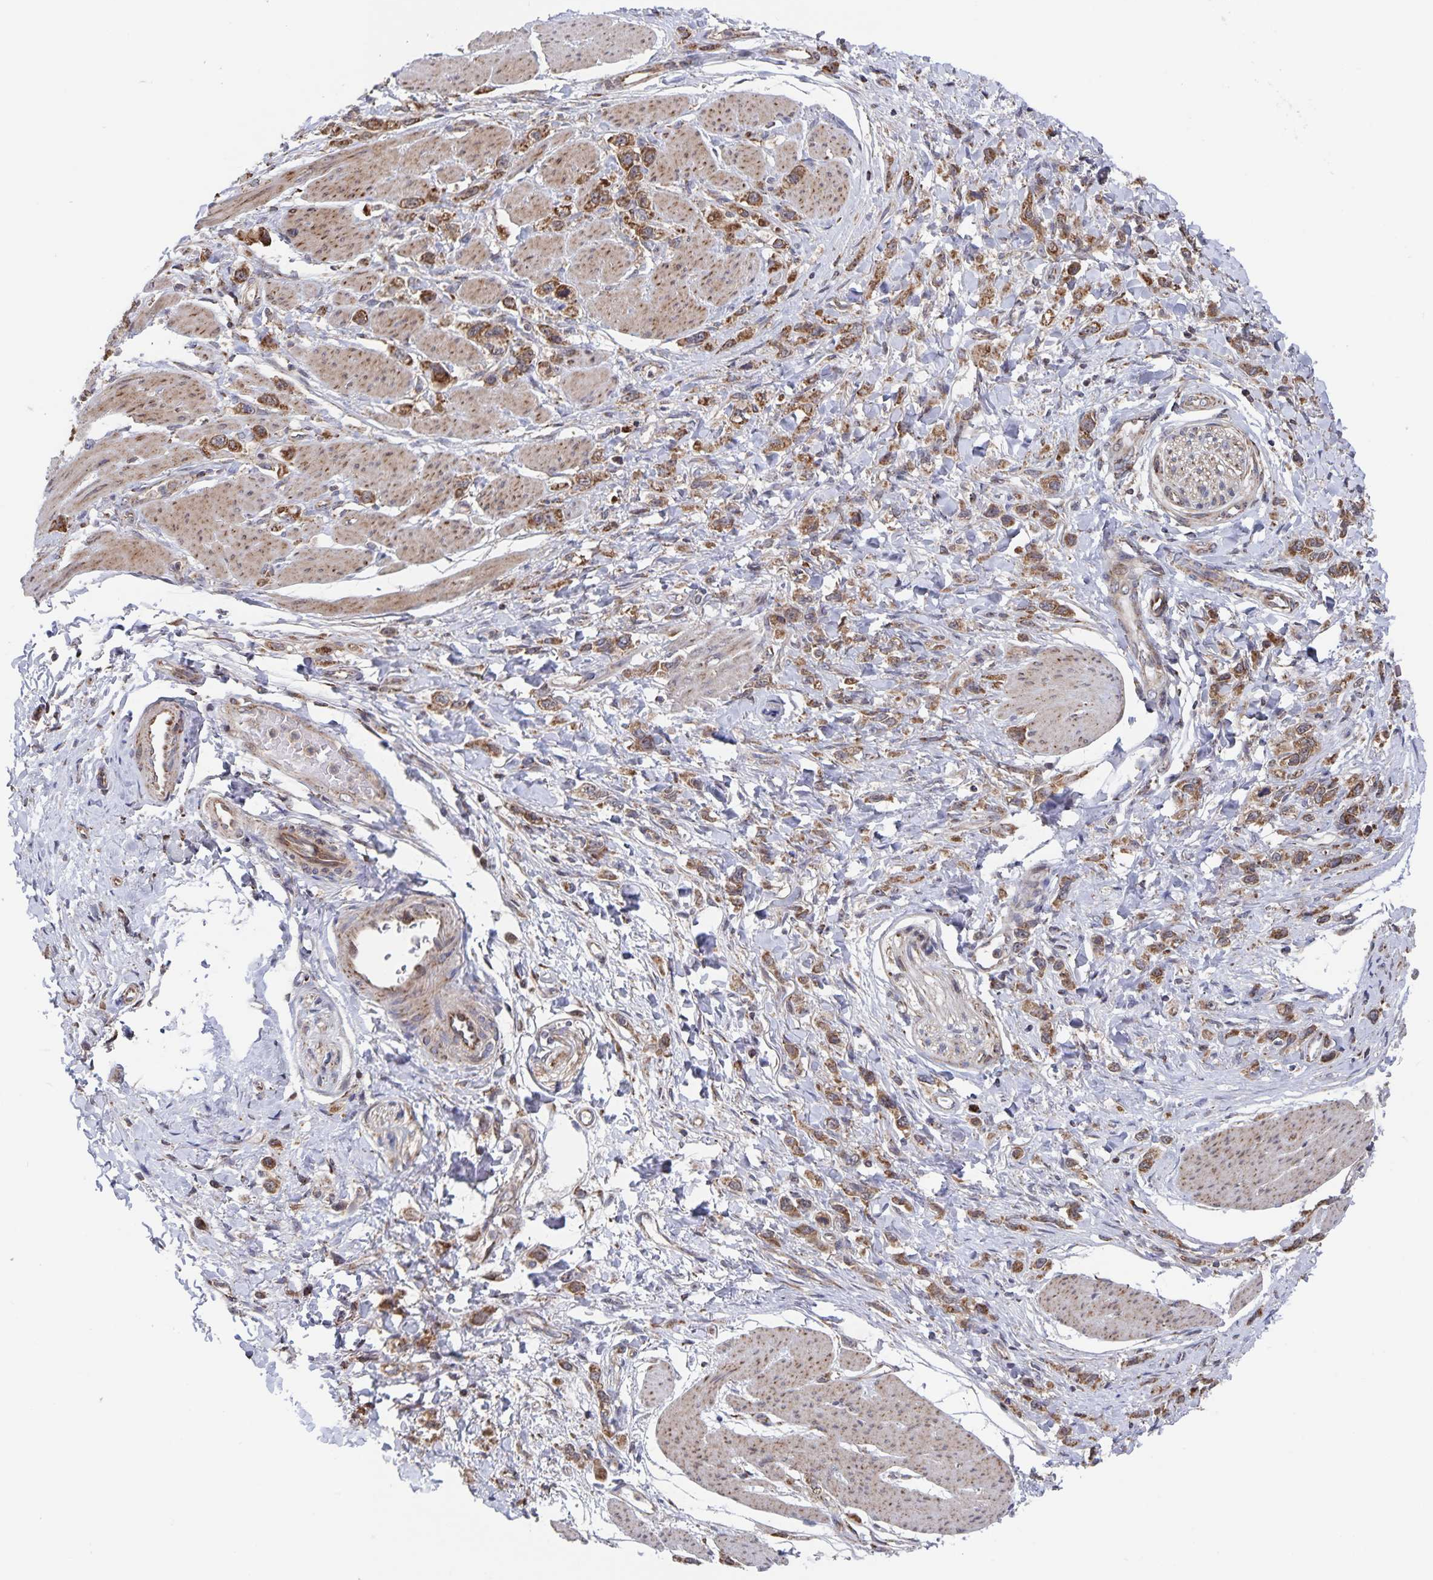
{"staining": {"intensity": "moderate", "quantity": ">75%", "location": "cytoplasmic/membranous"}, "tissue": "stomach cancer", "cell_type": "Tumor cells", "image_type": "cancer", "snomed": [{"axis": "morphology", "description": "Adenocarcinoma, NOS"}, {"axis": "topography", "description": "Stomach"}], "caption": "Stomach cancer (adenocarcinoma) stained with immunohistochemistry demonstrates moderate cytoplasmic/membranous expression in approximately >75% of tumor cells. The staining was performed using DAB to visualize the protein expression in brown, while the nuclei were stained in blue with hematoxylin (Magnification: 20x).", "gene": "ACACA", "patient": {"sex": "female", "age": 65}}